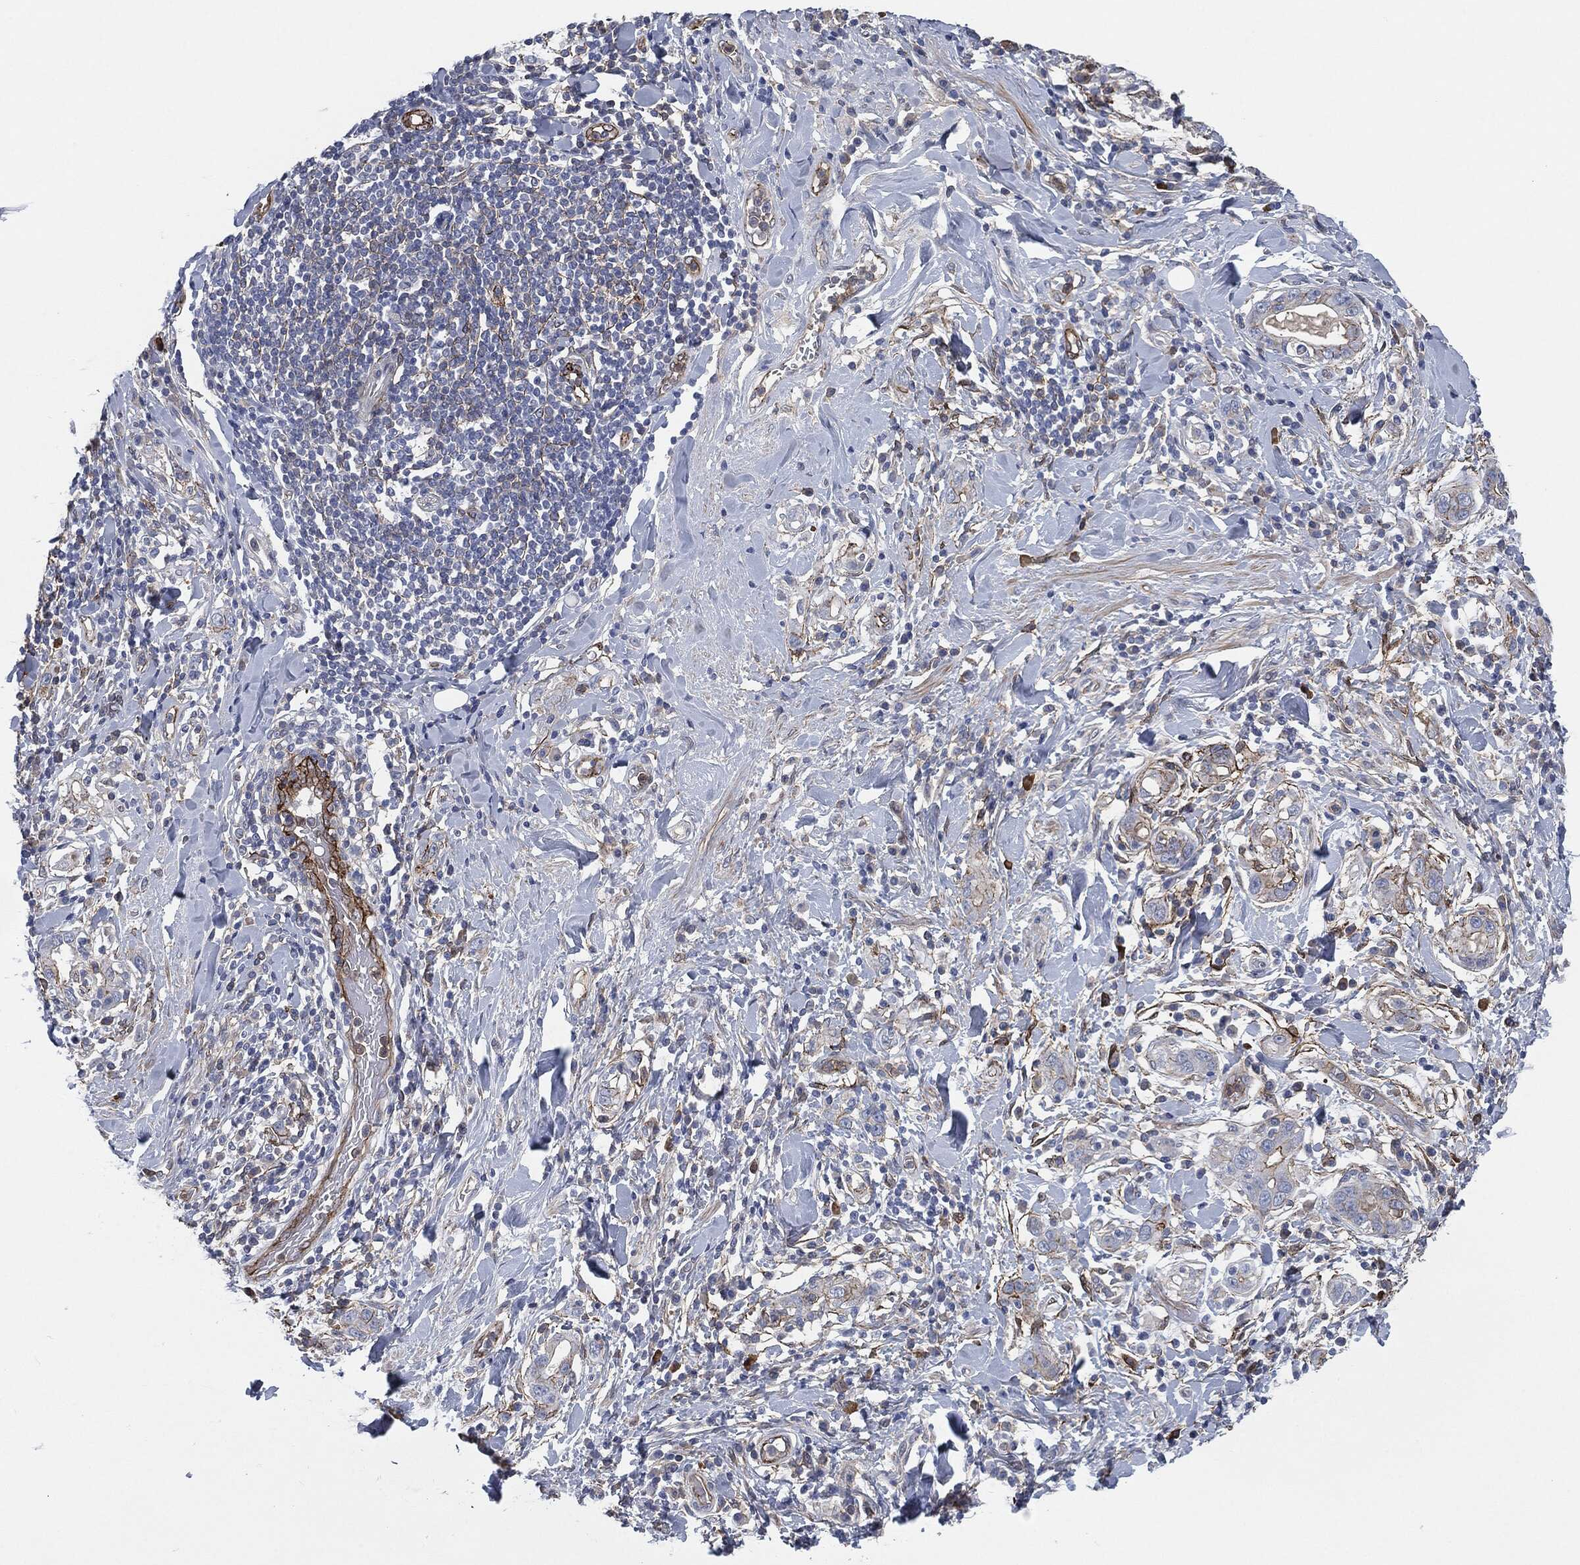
{"staining": {"intensity": "moderate", "quantity": "<25%", "location": "cytoplasmic/membranous"}, "tissue": "stomach cancer", "cell_type": "Tumor cells", "image_type": "cancer", "snomed": [{"axis": "morphology", "description": "Adenocarcinoma, NOS"}, {"axis": "topography", "description": "Stomach"}], "caption": "Immunohistochemistry (IHC) micrograph of human adenocarcinoma (stomach) stained for a protein (brown), which demonstrates low levels of moderate cytoplasmic/membranous staining in approximately <25% of tumor cells.", "gene": "SVIL", "patient": {"sex": "male", "age": 79}}